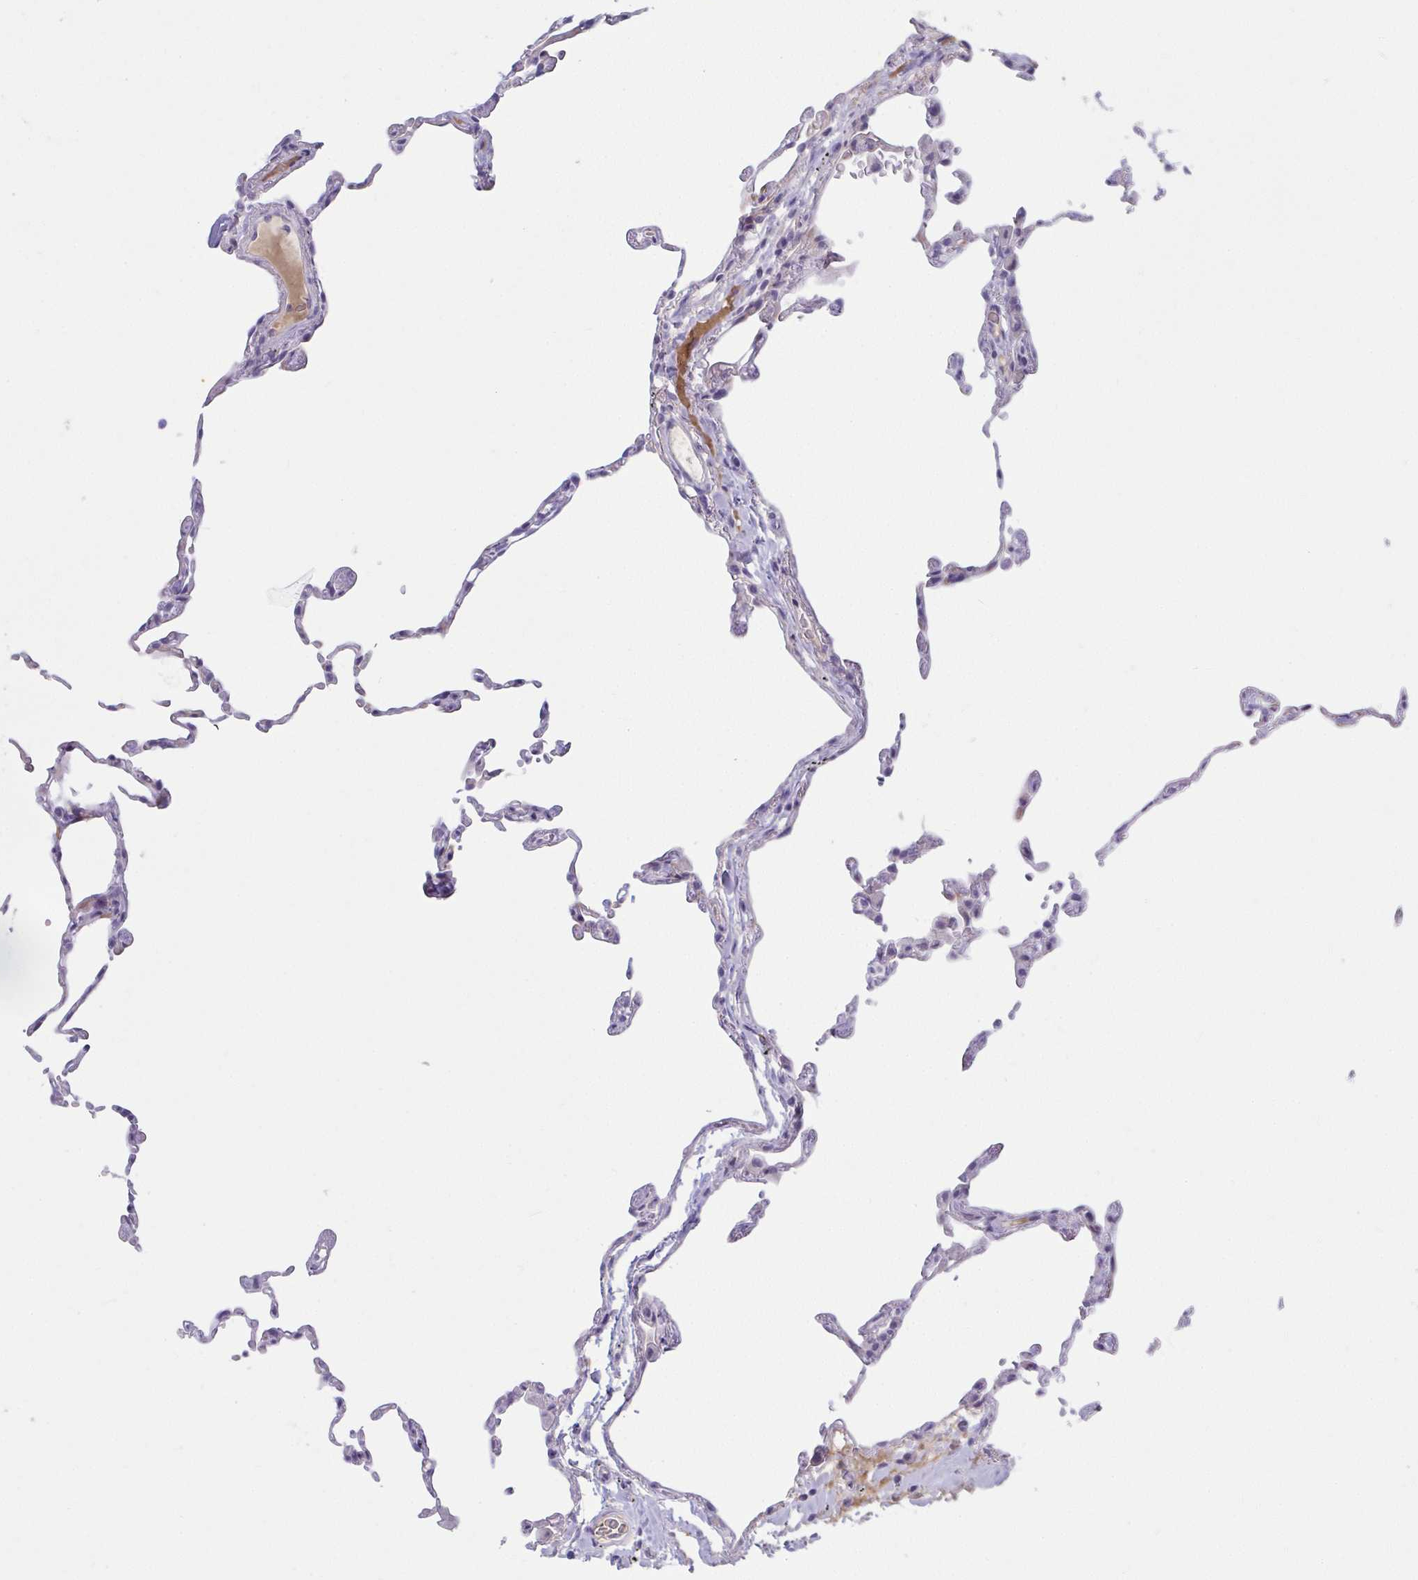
{"staining": {"intensity": "negative", "quantity": "none", "location": "none"}, "tissue": "lung", "cell_type": "Alveolar cells", "image_type": "normal", "snomed": [{"axis": "morphology", "description": "Normal tissue, NOS"}, {"axis": "topography", "description": "Lung"}], "caption": "Immunohistochemical staining of benign lung displays no significant staining in alveolar cells.", "gene": "NPY", "patient": {"sex": "female", "age": 57}}